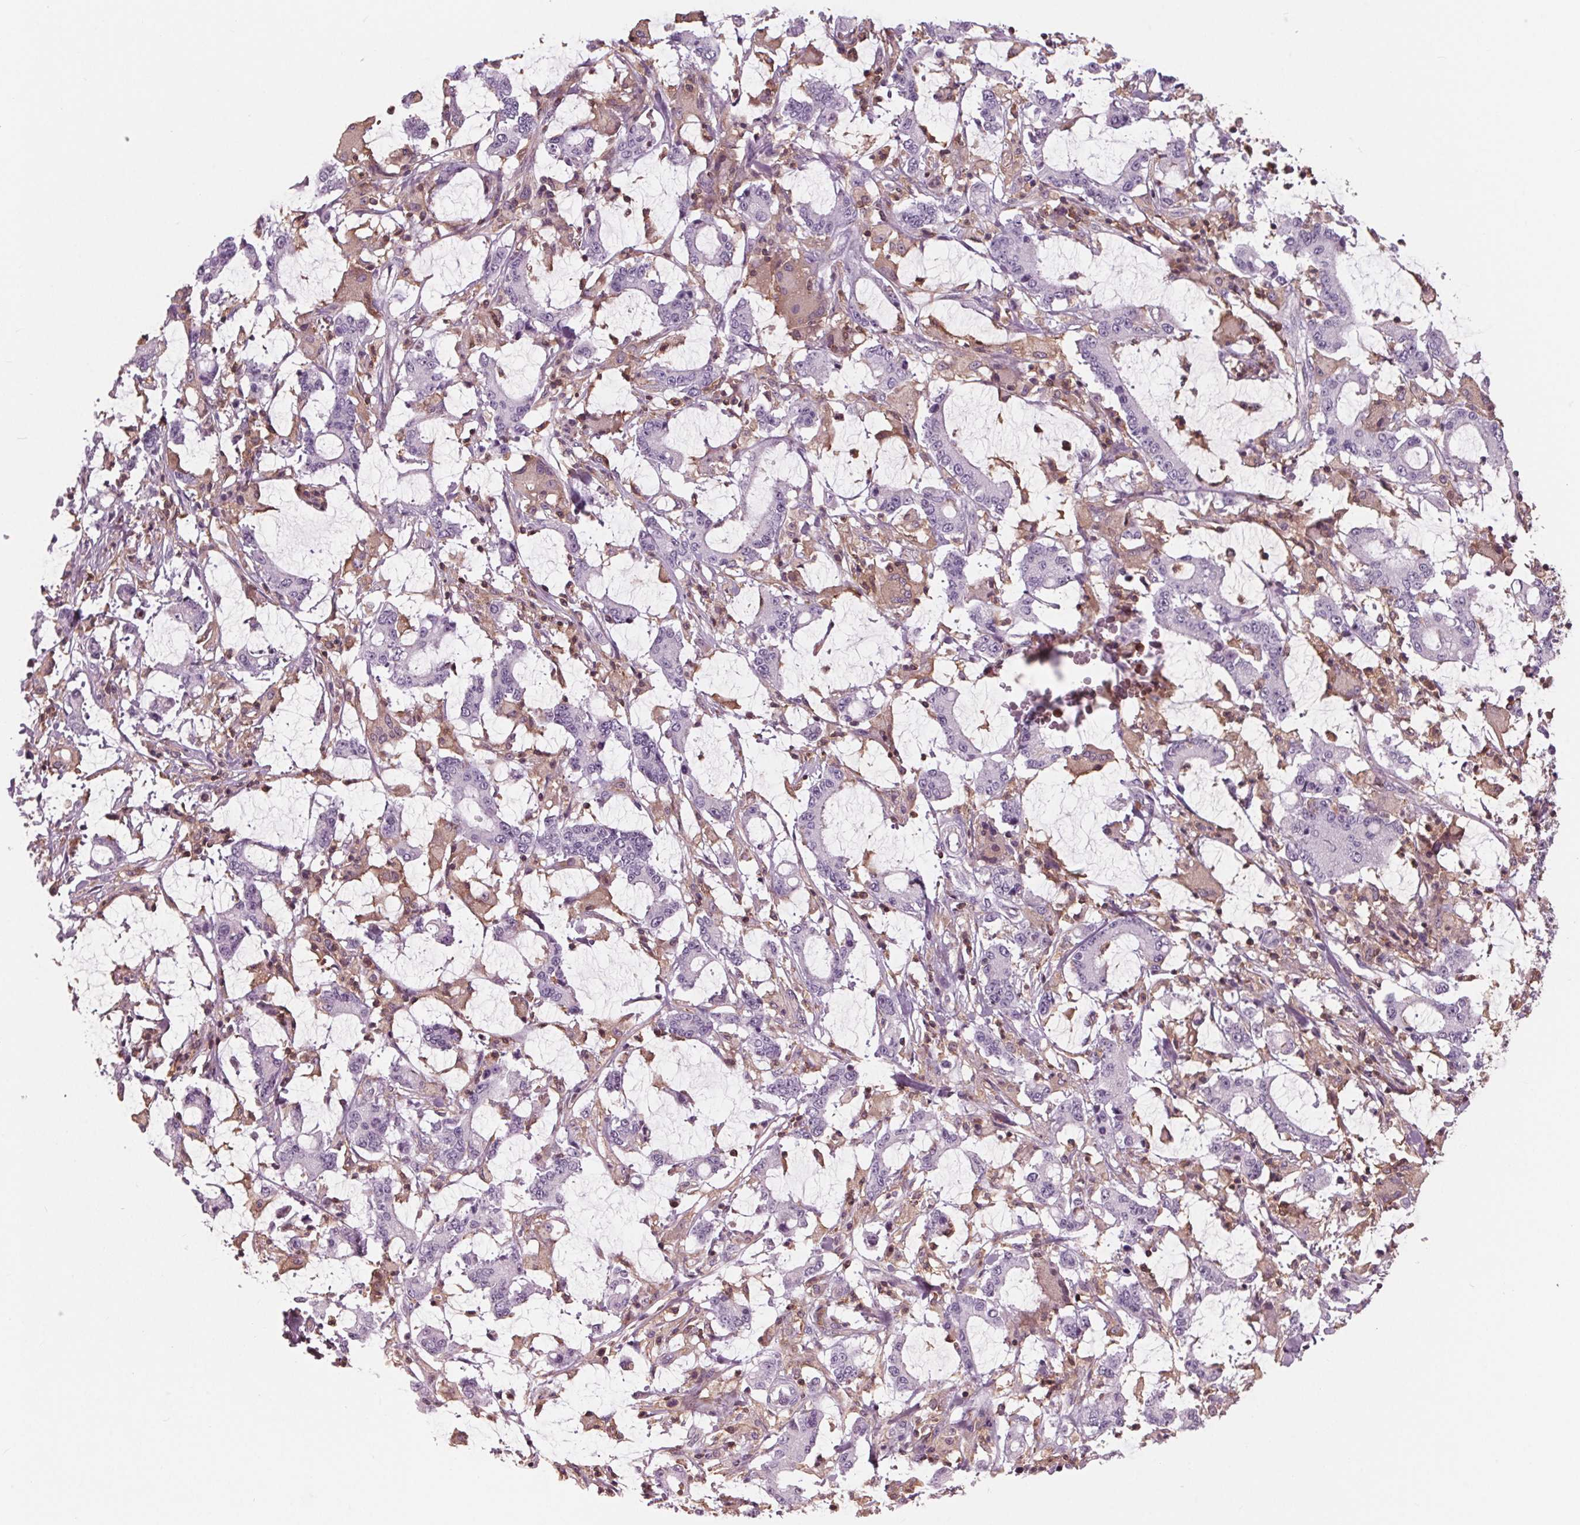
{"staining": {"intensity": "negative", "quantity": "none", "location": "none"}, "tissue": "stomach cancer", "cell_type": "Tumor cells", "image_type": "cancer", "snomed": [{"axis": "morphology", "description": "Adenocarcinoma, NOS"}, {"axis": "topography", "description": "Stomach, upper"}], "caption": "Adenocarcinoma (stomach) was stained to show a protein in brown. There is no significant staining in tumor cells.", "gene": "ARHGAP25", "patient": {"sex": "male", "age": 68}}